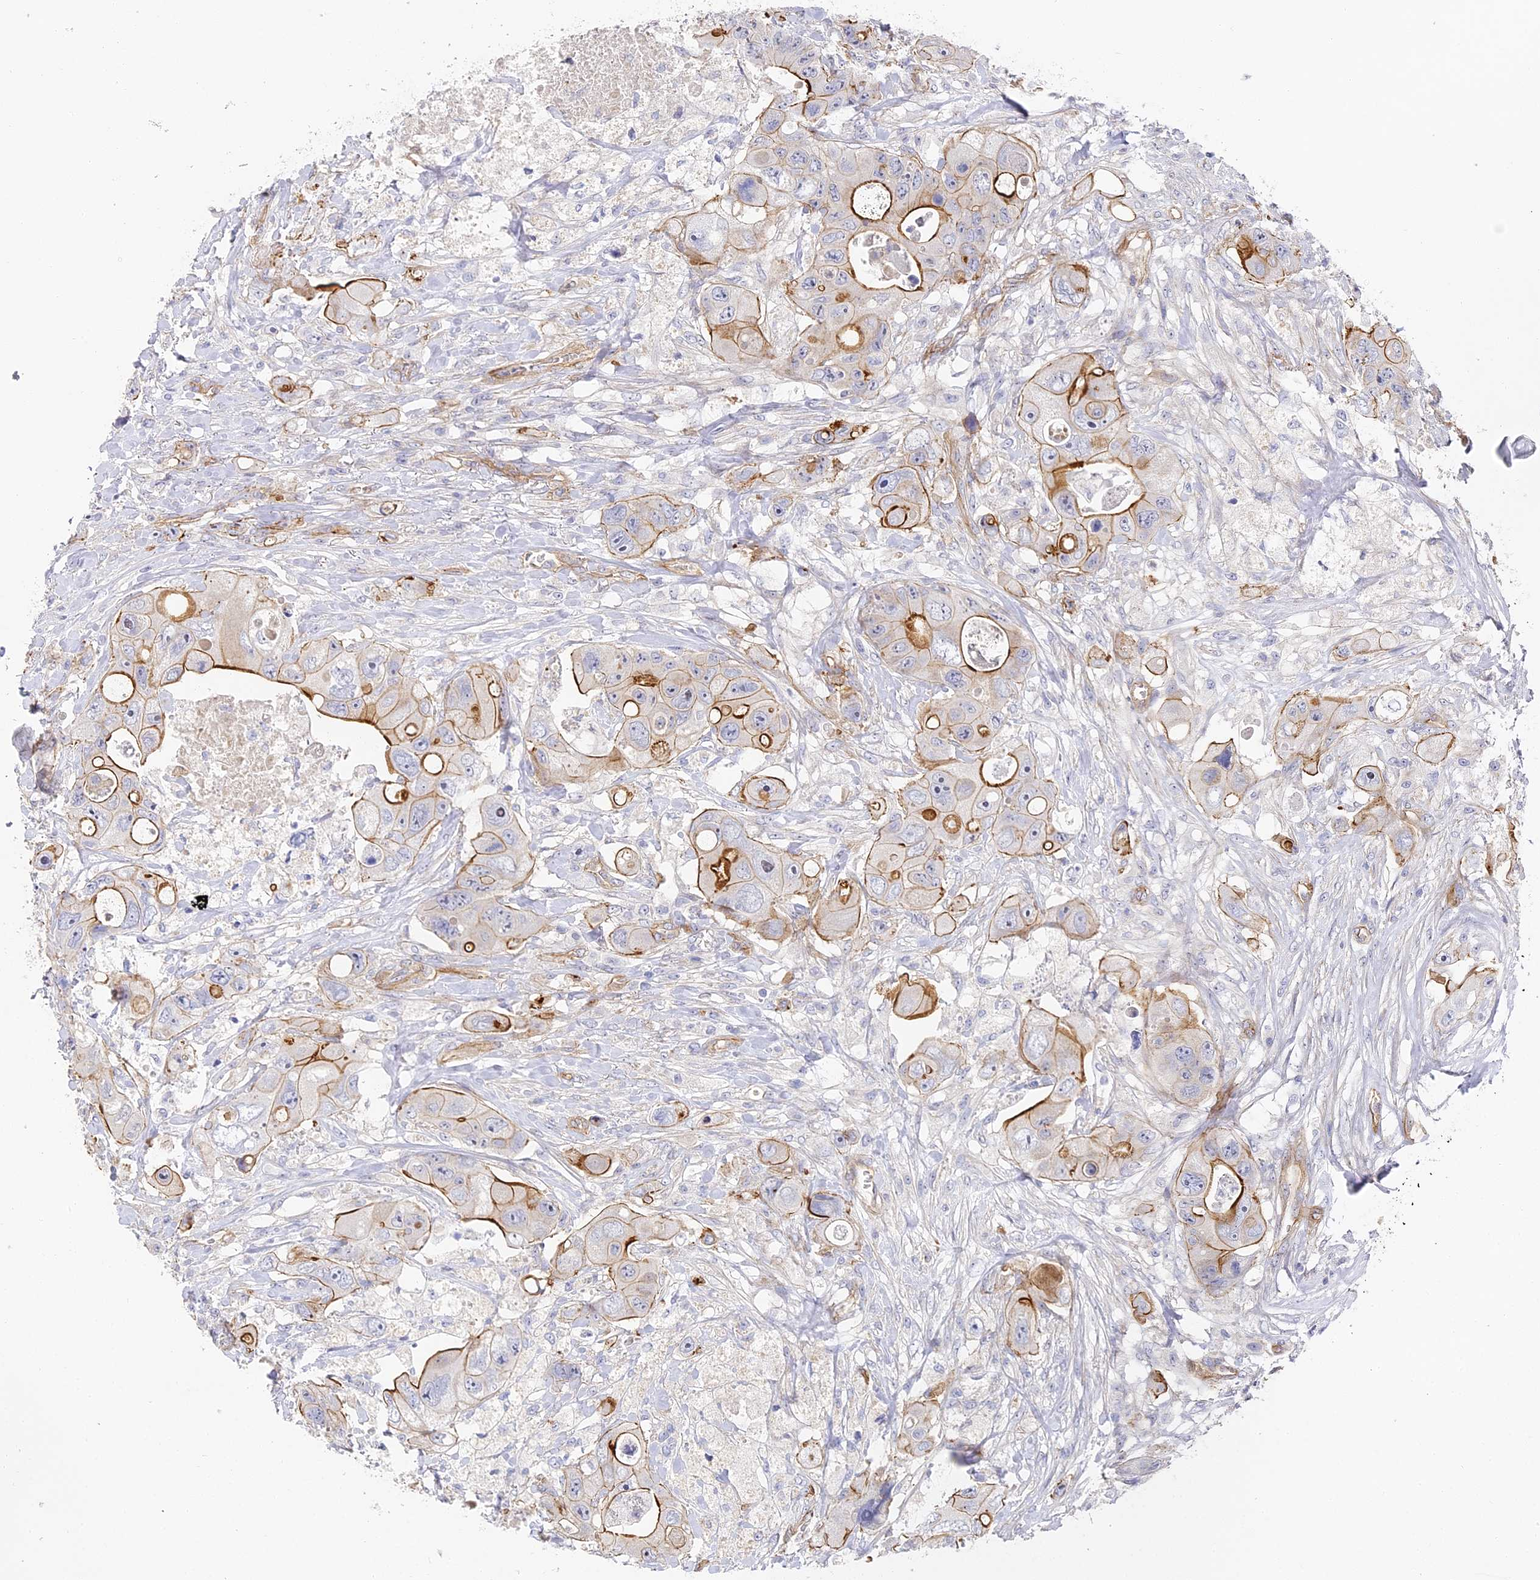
{"staining": {"intensity": "moderate", "quantity": "25%-75%", "location": "cytoplasmic/membranous"}, "tissue": "colorectal cancer", "cell_type": "Tumor cells", "image_type": "cancer", "snomed": [{"axis": "morphology", "description": "Adenocarcinoma, NOS"}, {"axis": "topography", "description": "Colon"}], "caption": "A brown stain highlights moderate cytoplasmic/membranous positivity of a protein in colorectal adenocarcinoma tumor cells.", "gene": "CCDC30", "patient": {"sex": "female", "age": 46}}